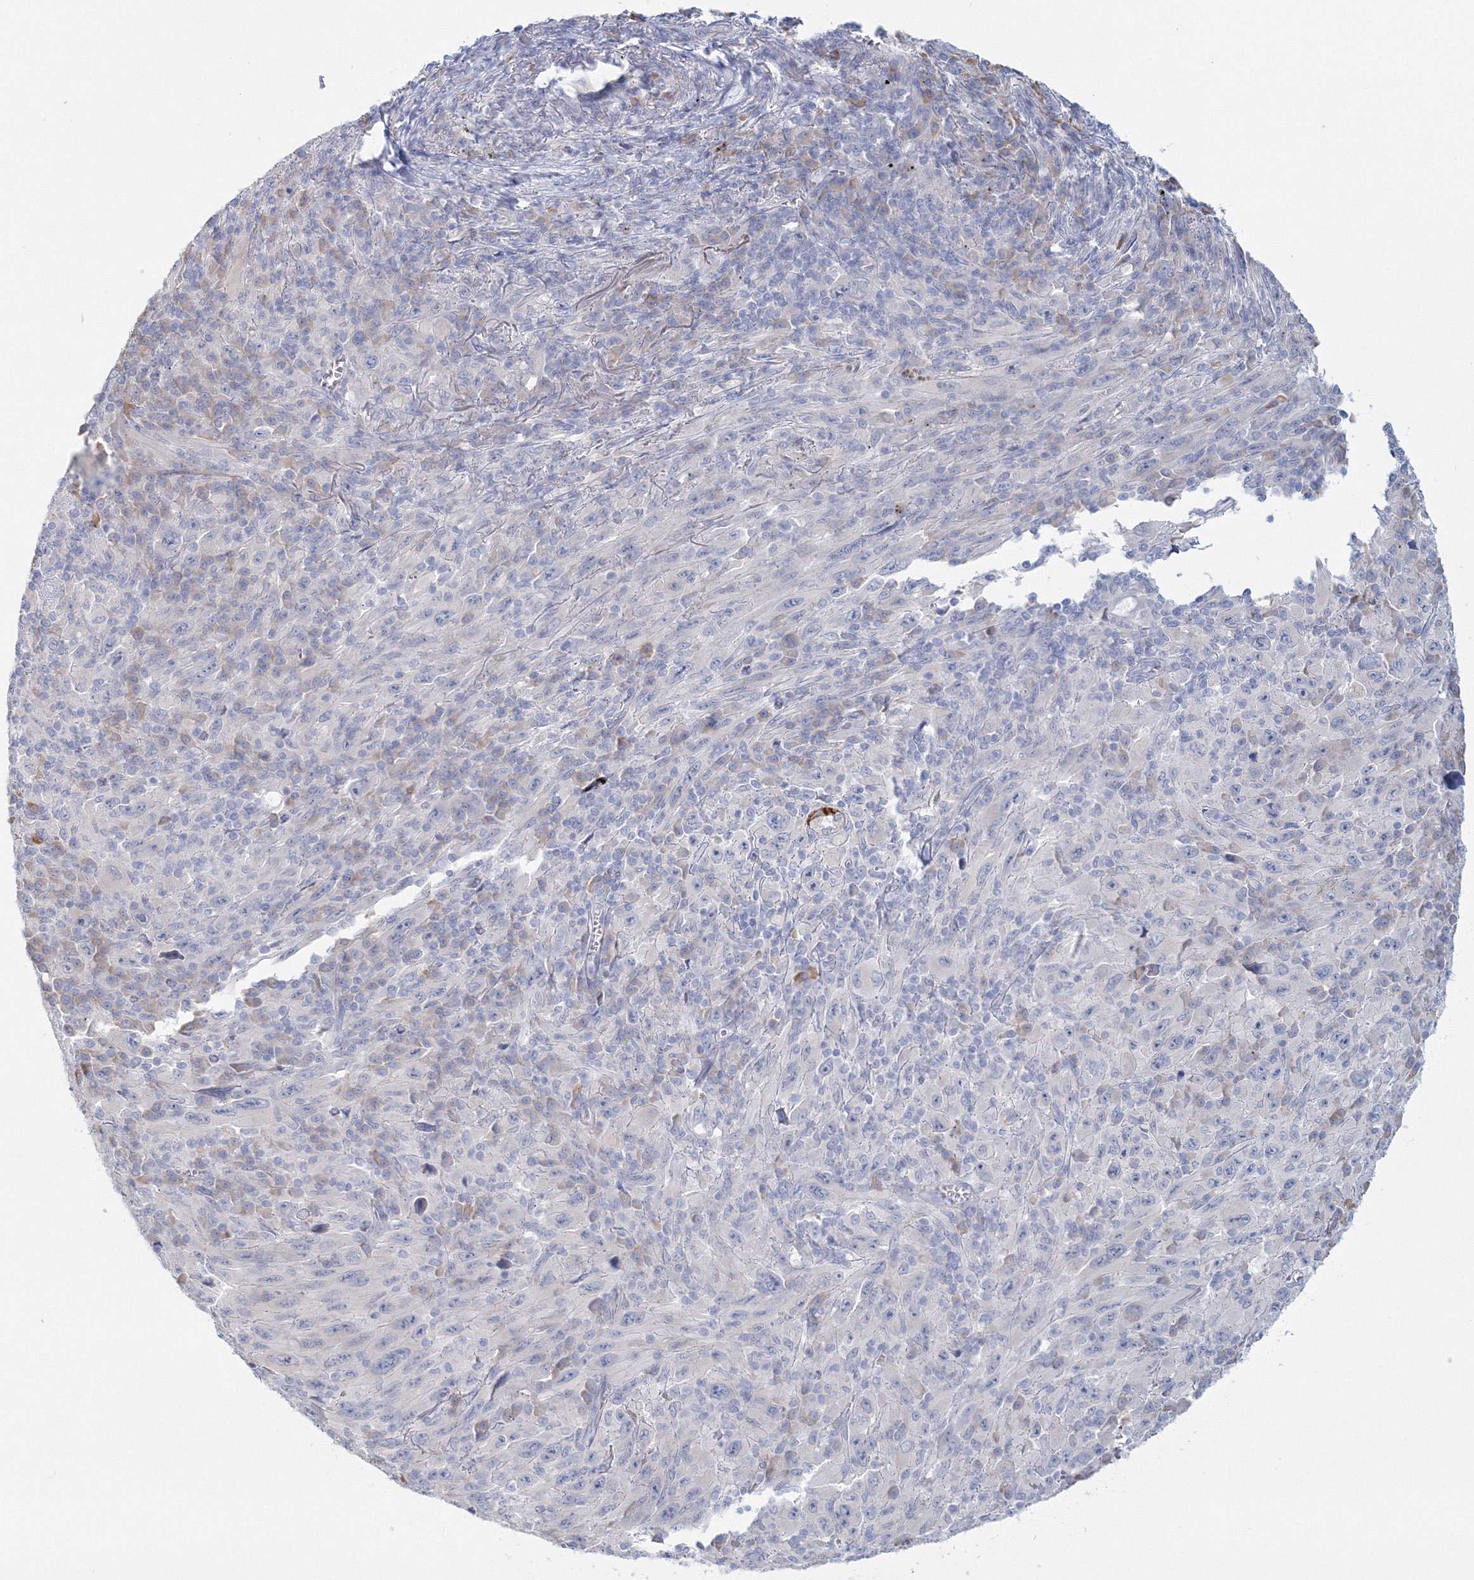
{"staining": {"intensity": "weak", "quantity": "<25%", "location": "cytoplasmic/membranous"}, "tissue": "melanoma", "cell_type": "Tumor cells", "image_type": "cancer", "snomed": [{"axis": "morphology", "description": "Malignant melanoma, Metastatic site"}, {"axis": "topography", "description": "Skin"}], "caption": "There is no significant positivity in tumor cells of melanoma.", "gene": "VSIG1", "patient": {"sex": "female", "age": 56}}